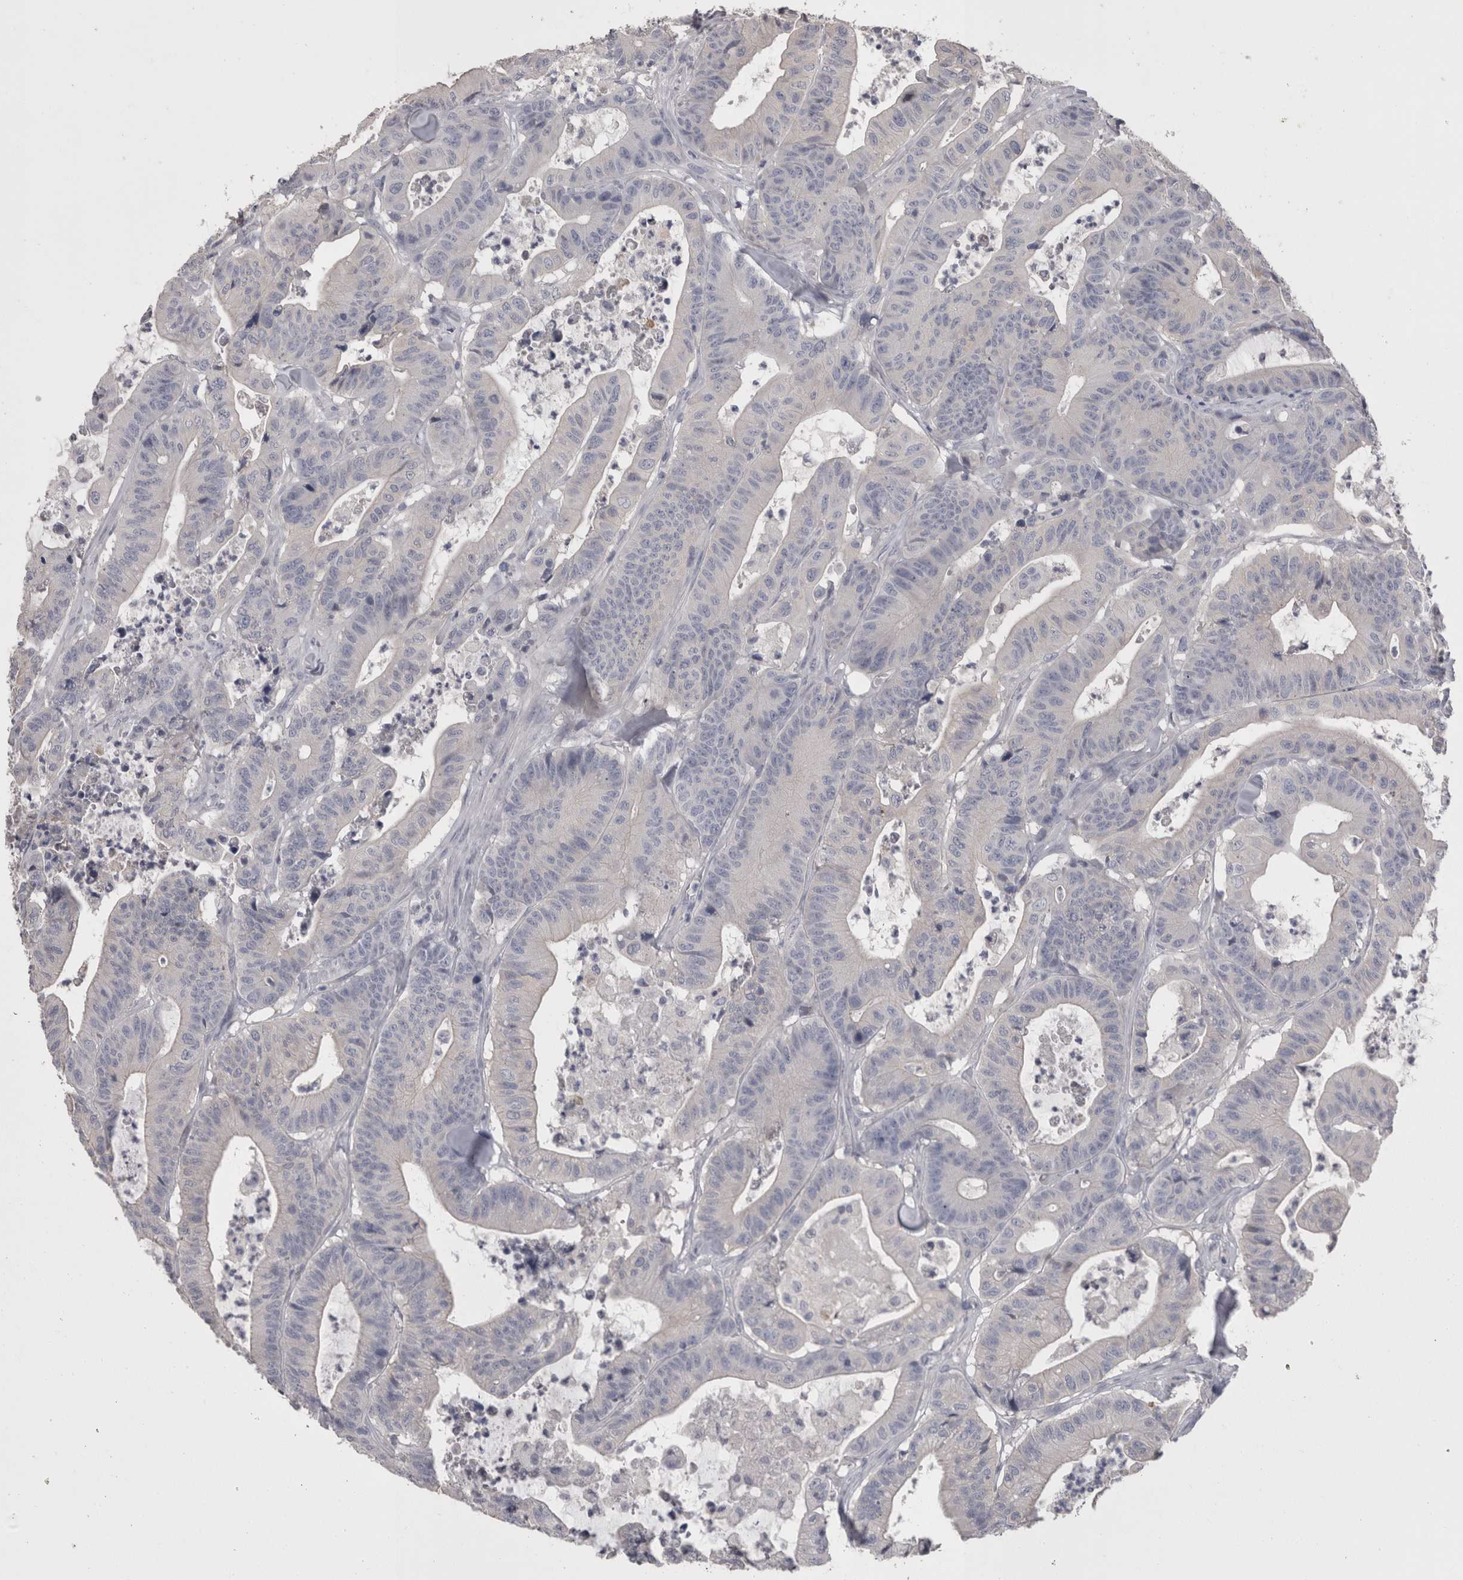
{"staining": {"intensity": "negative", "quantity": "none", "location": "none"}, "tissue": "colorectal cancer", "cell_type": "Tumor cells", "image_type": "cancer", "snomed": [{"axis": "morphology", "description": "Adenocarcinoma, NOS"}, {"axis": "topography", "description": "Colon"}], "caption": "IHC histopathology image of colorectal cancer (adenocarcinoma) stained for a protein (brown), which displays no positivity in tumor cells.", "gene": "CAMK2D", "patient": {"sex": "female", "age": 84}}